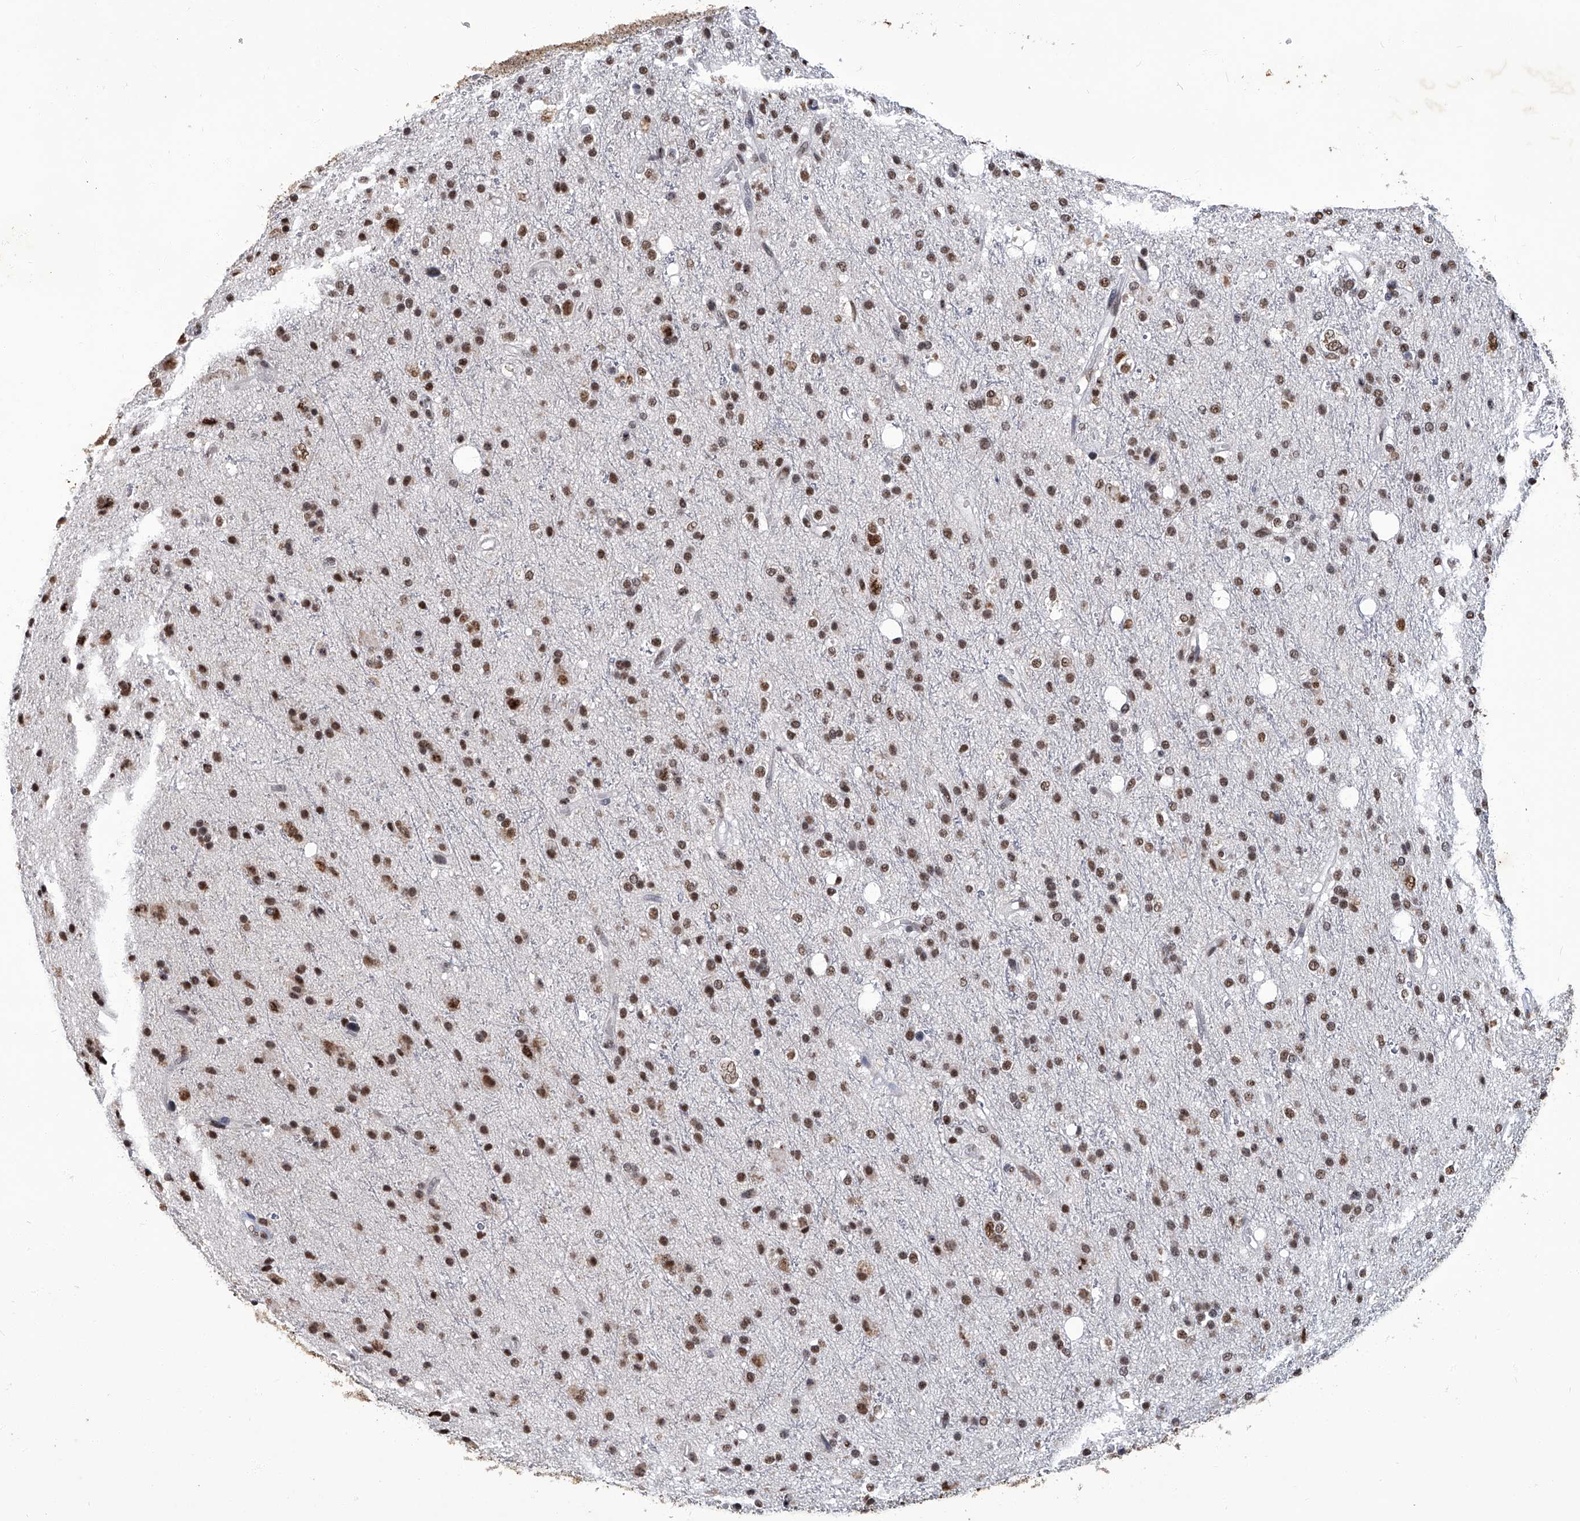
{"staining": {"intensity": "moderate", "quantity": ">75%", "location": "nuclear"}, "tissue": "glioma", "cell_type": "Tumor cells", "image_type": "cancer", "snomed": [{"axis": "morphology", "description": "Glioma, malignant, High grade"}, {"axis": "topography", "description": "Brain"}], "caption": "An image showing moderate nuclear staining in about >75% of tumor cells in malignant glioma (high-grade), as visualized by brown immunohistochemical staining.", "gene": "HBP1", "patient": {"sex": "male", "age": 47}}